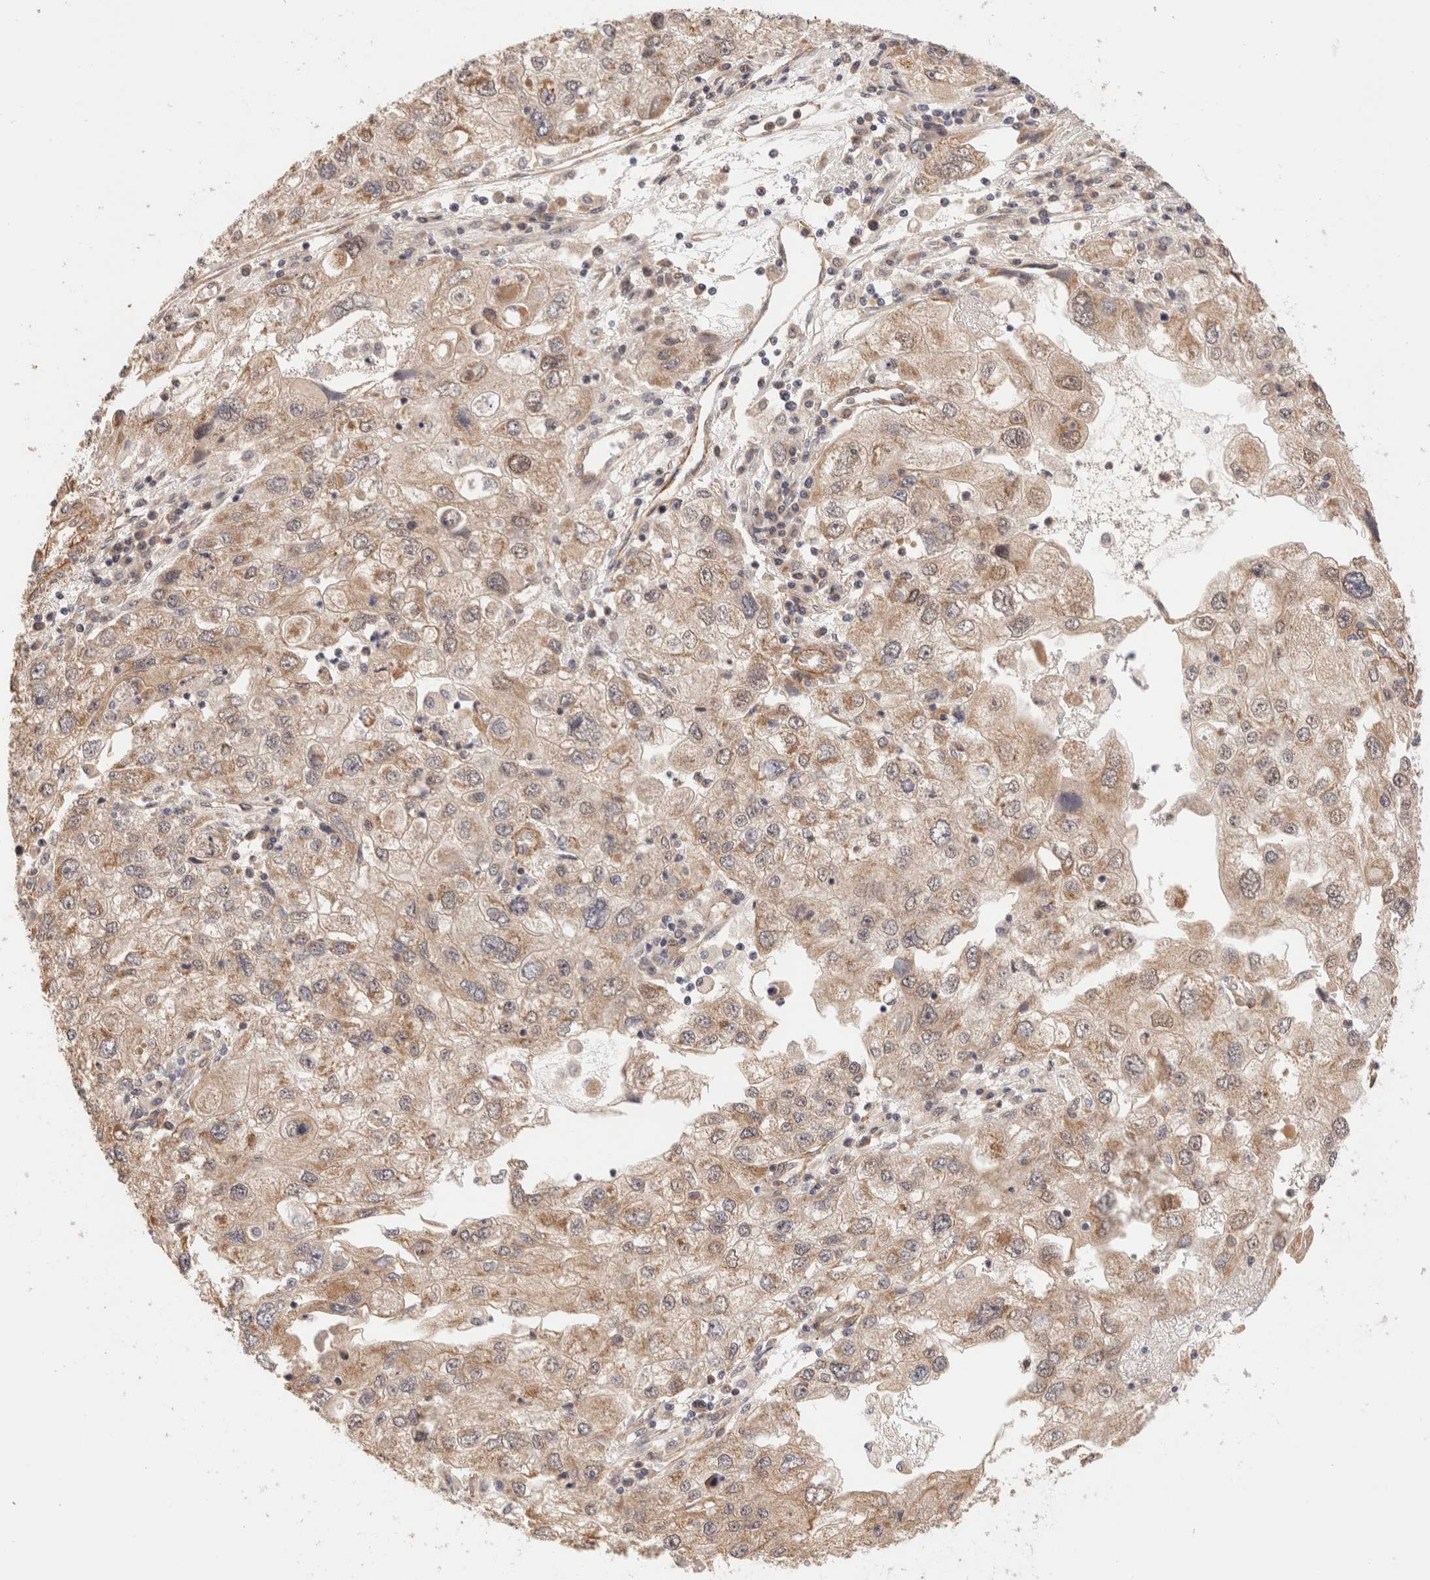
{"staining": {"intensity": "weak", "quantity": ">75%", "location": "cytoplasmic/membranous"}, "tissue": "endometrial cancer", "cell_type": "Tumor cells", "image_type": "cancer", "snomed": [{"axis": "morphology", "description": "Adenocarcinoma, NOS"}, {"axis": "topography", "description": "Endometrium"}], "caption": "A low amount of weak cytoplasmic/membranous staining is seen in approximately >75% of tumor cells in endometrial cancer (adenocarcinoma) tissue.", "gene": "BRPF3", "patient": {"sex": "female", "age": 49}}